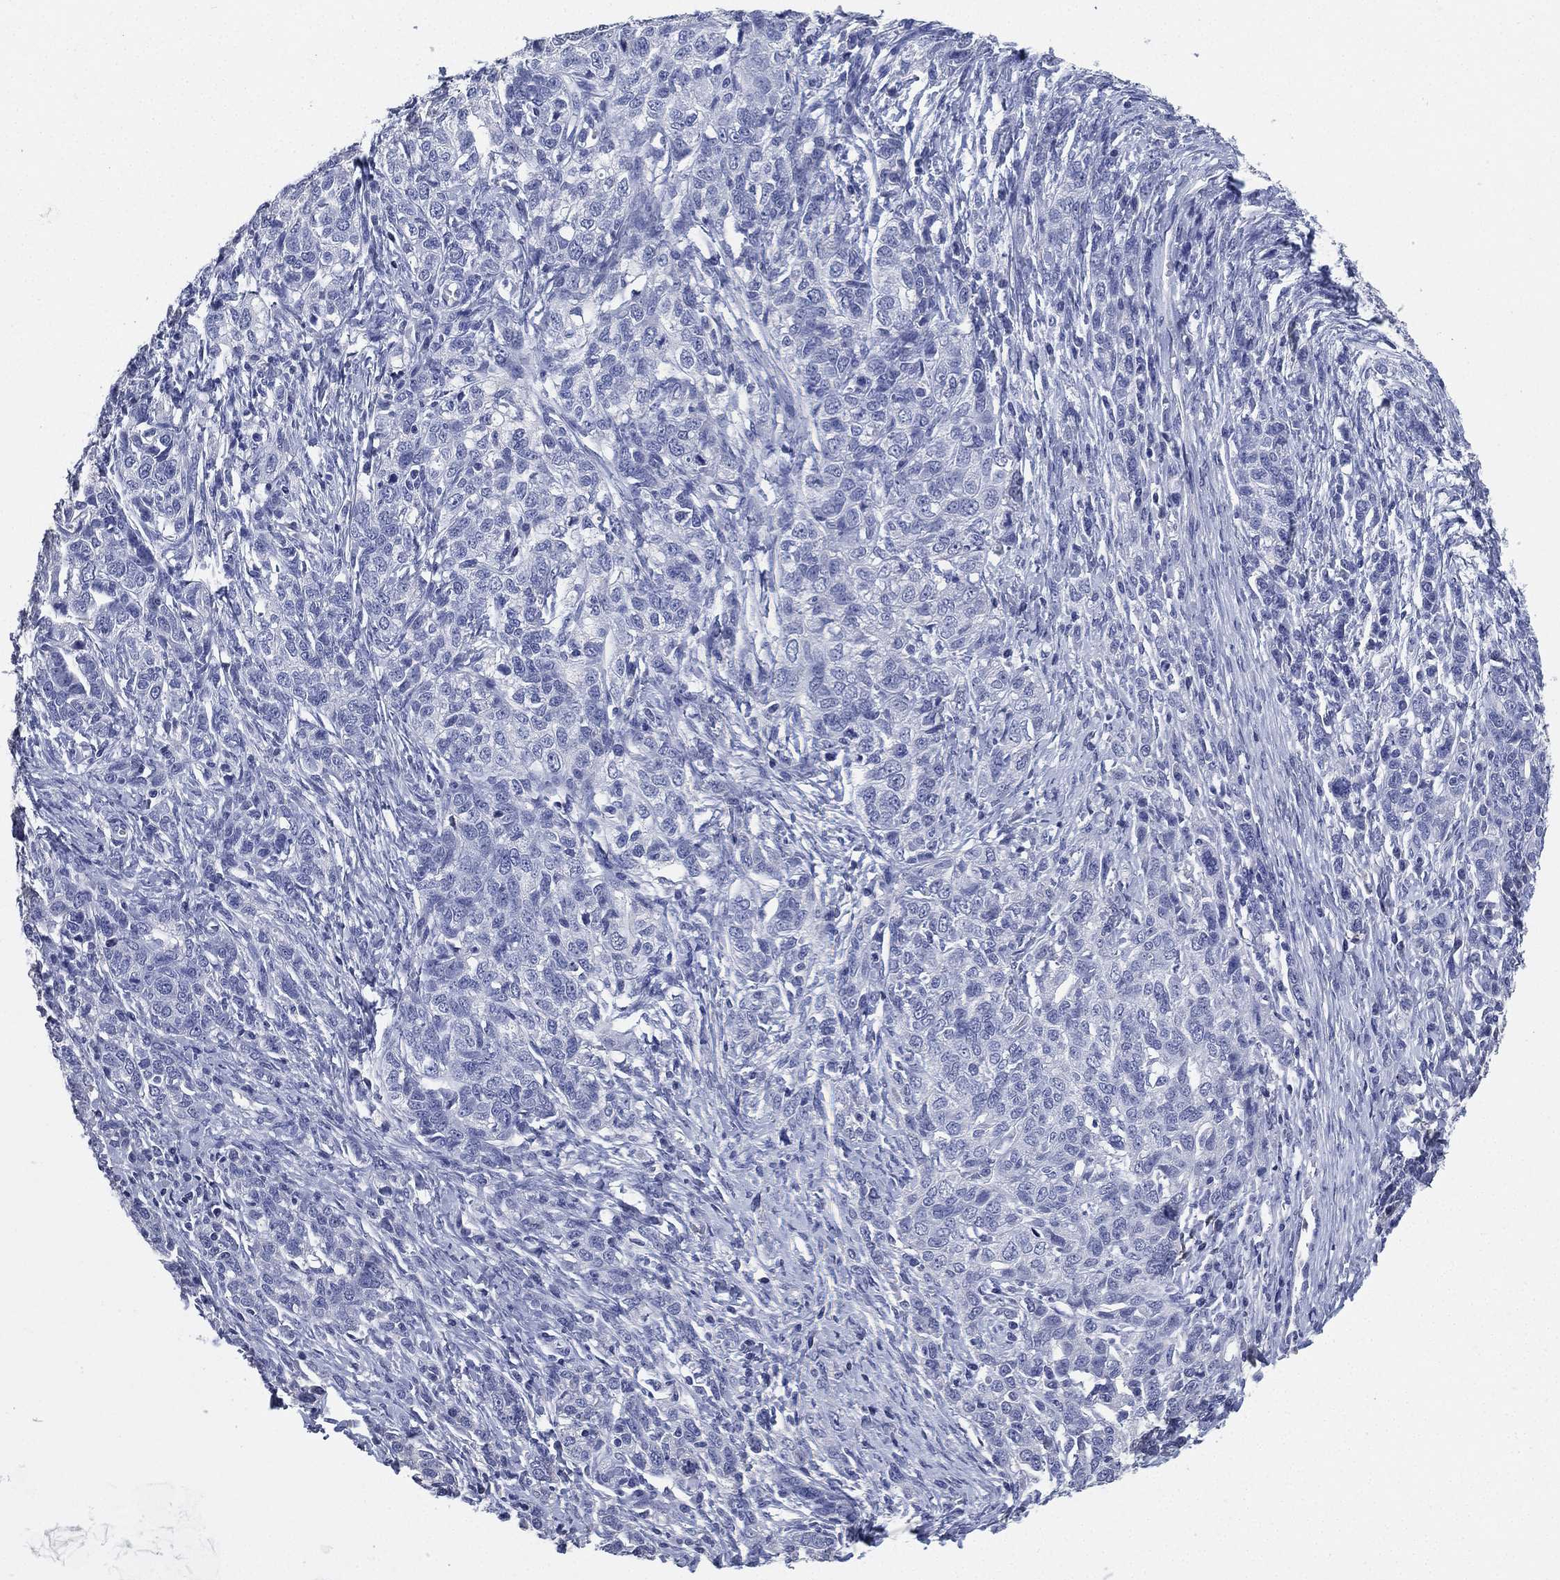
{"staining": {"intensity": "negative", "quantity": "none", "location": "none"}, "tissue": "ovarian cancer", "cell_type": "Tumor cells", "image_type": "cancer", "snomed": [{"axis": "morphology", "description": "Cystadenocarcinoma, serous, NOS"}, {"axis": "topography", "description": "Ovary"}], "caption": "The histopathology image demonstrates no significant positivity in tumor cells of ovarian cancer.", "gene": "IYD", "patient": {"sex": "female", "age": 71}}